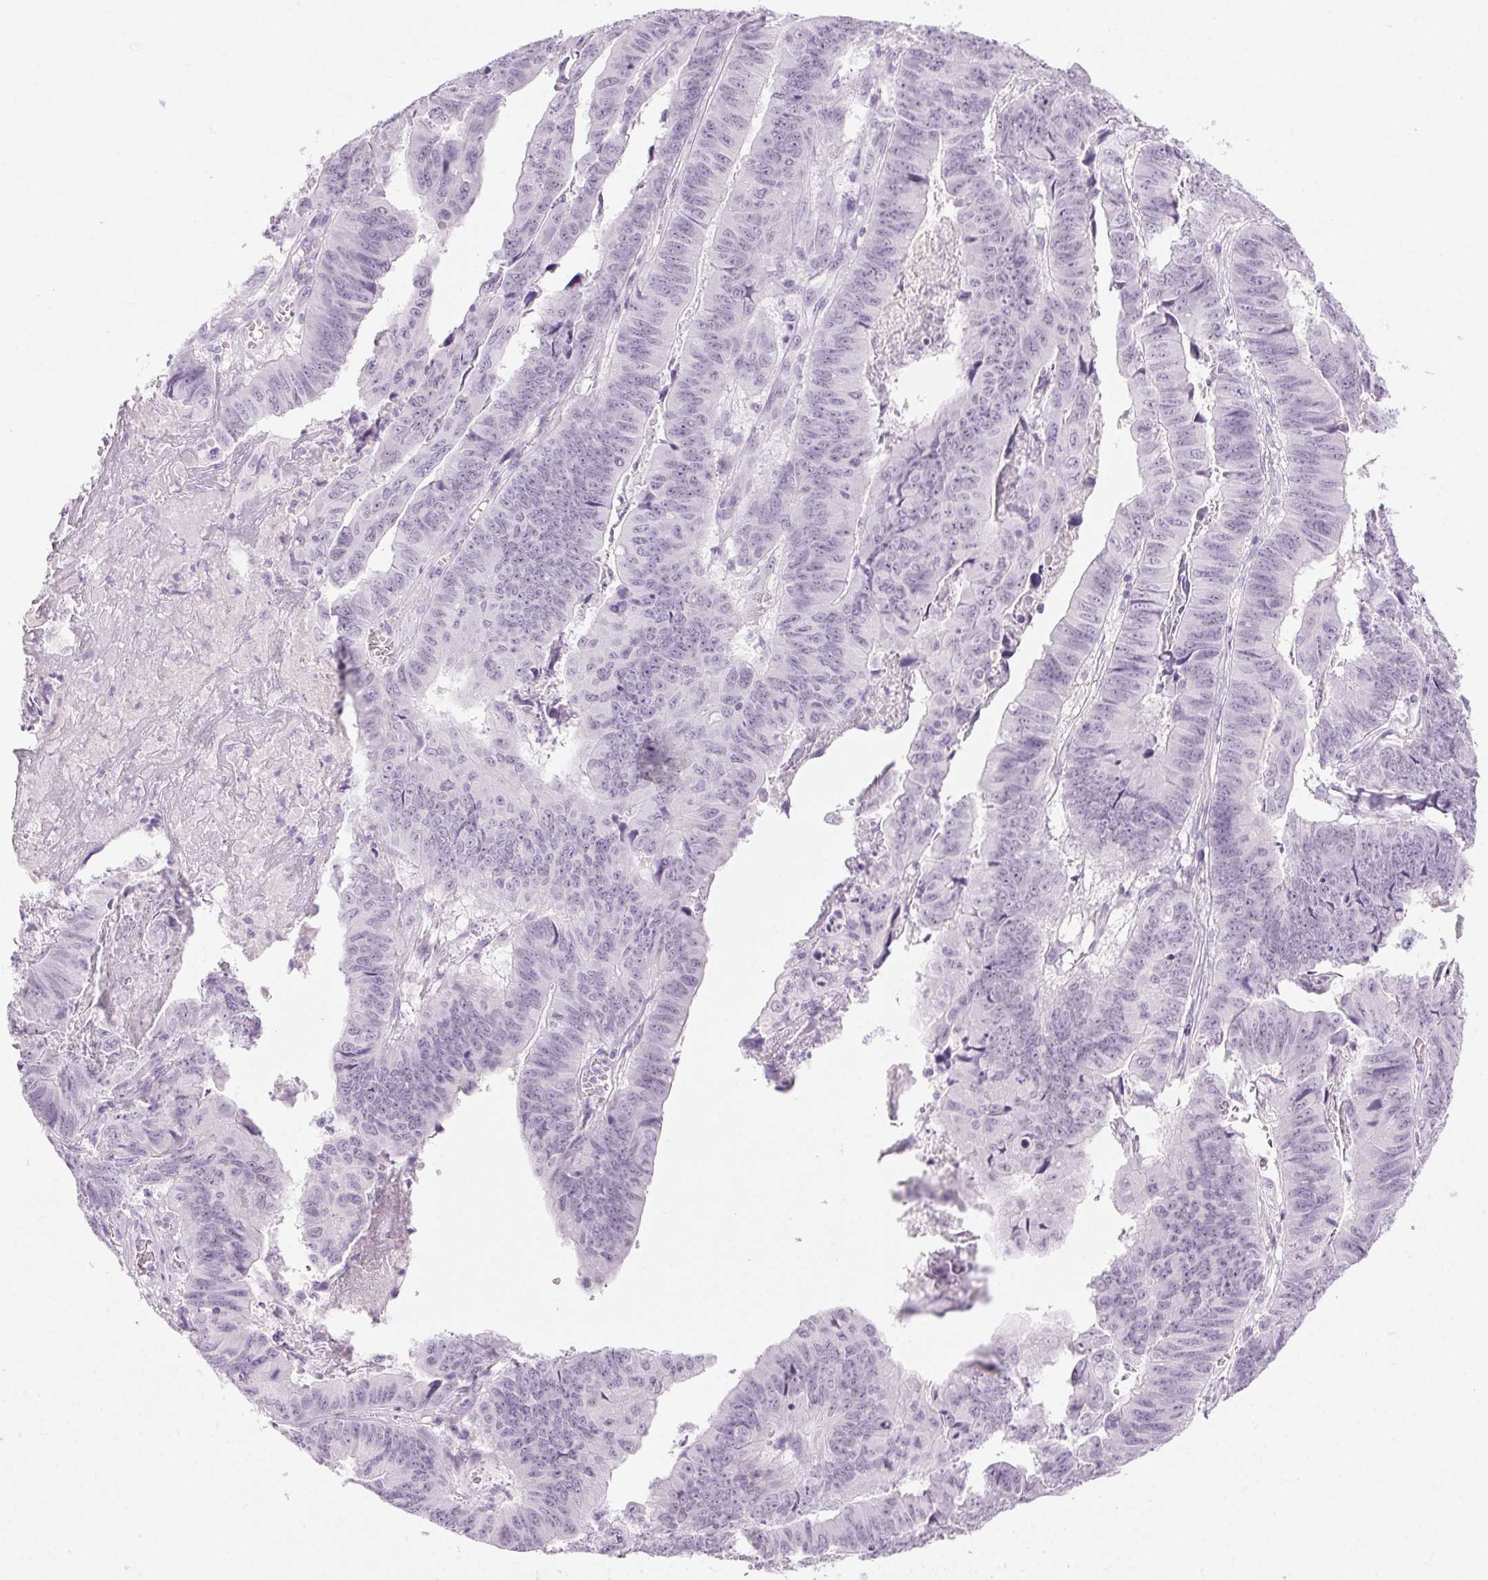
{"staining": {"intensity": "negative", "quantity": "none", "location": "none"}, "tissue": "stomach cancer", "cell_type": "Tumor cells", "image_type": "cancer", "snomed": [{"axis": "morphology", "description": "Adenocarcinoma, NOS"}, {"axis": "topography", "description": "Stomach, lower"}], "caption": "High power microscopy photomicrograph of an immunohistochemistry histopathology image of stomach cancer (adenocarcinoma), revealing no significant expression in tumor cells. Brightfield microscopy of IHC stained with DAB (brown) and hematoxylin (blue), captured at high magnification.", "gene": "BEND2", "patient": {"sex": "male", "age": 77}}